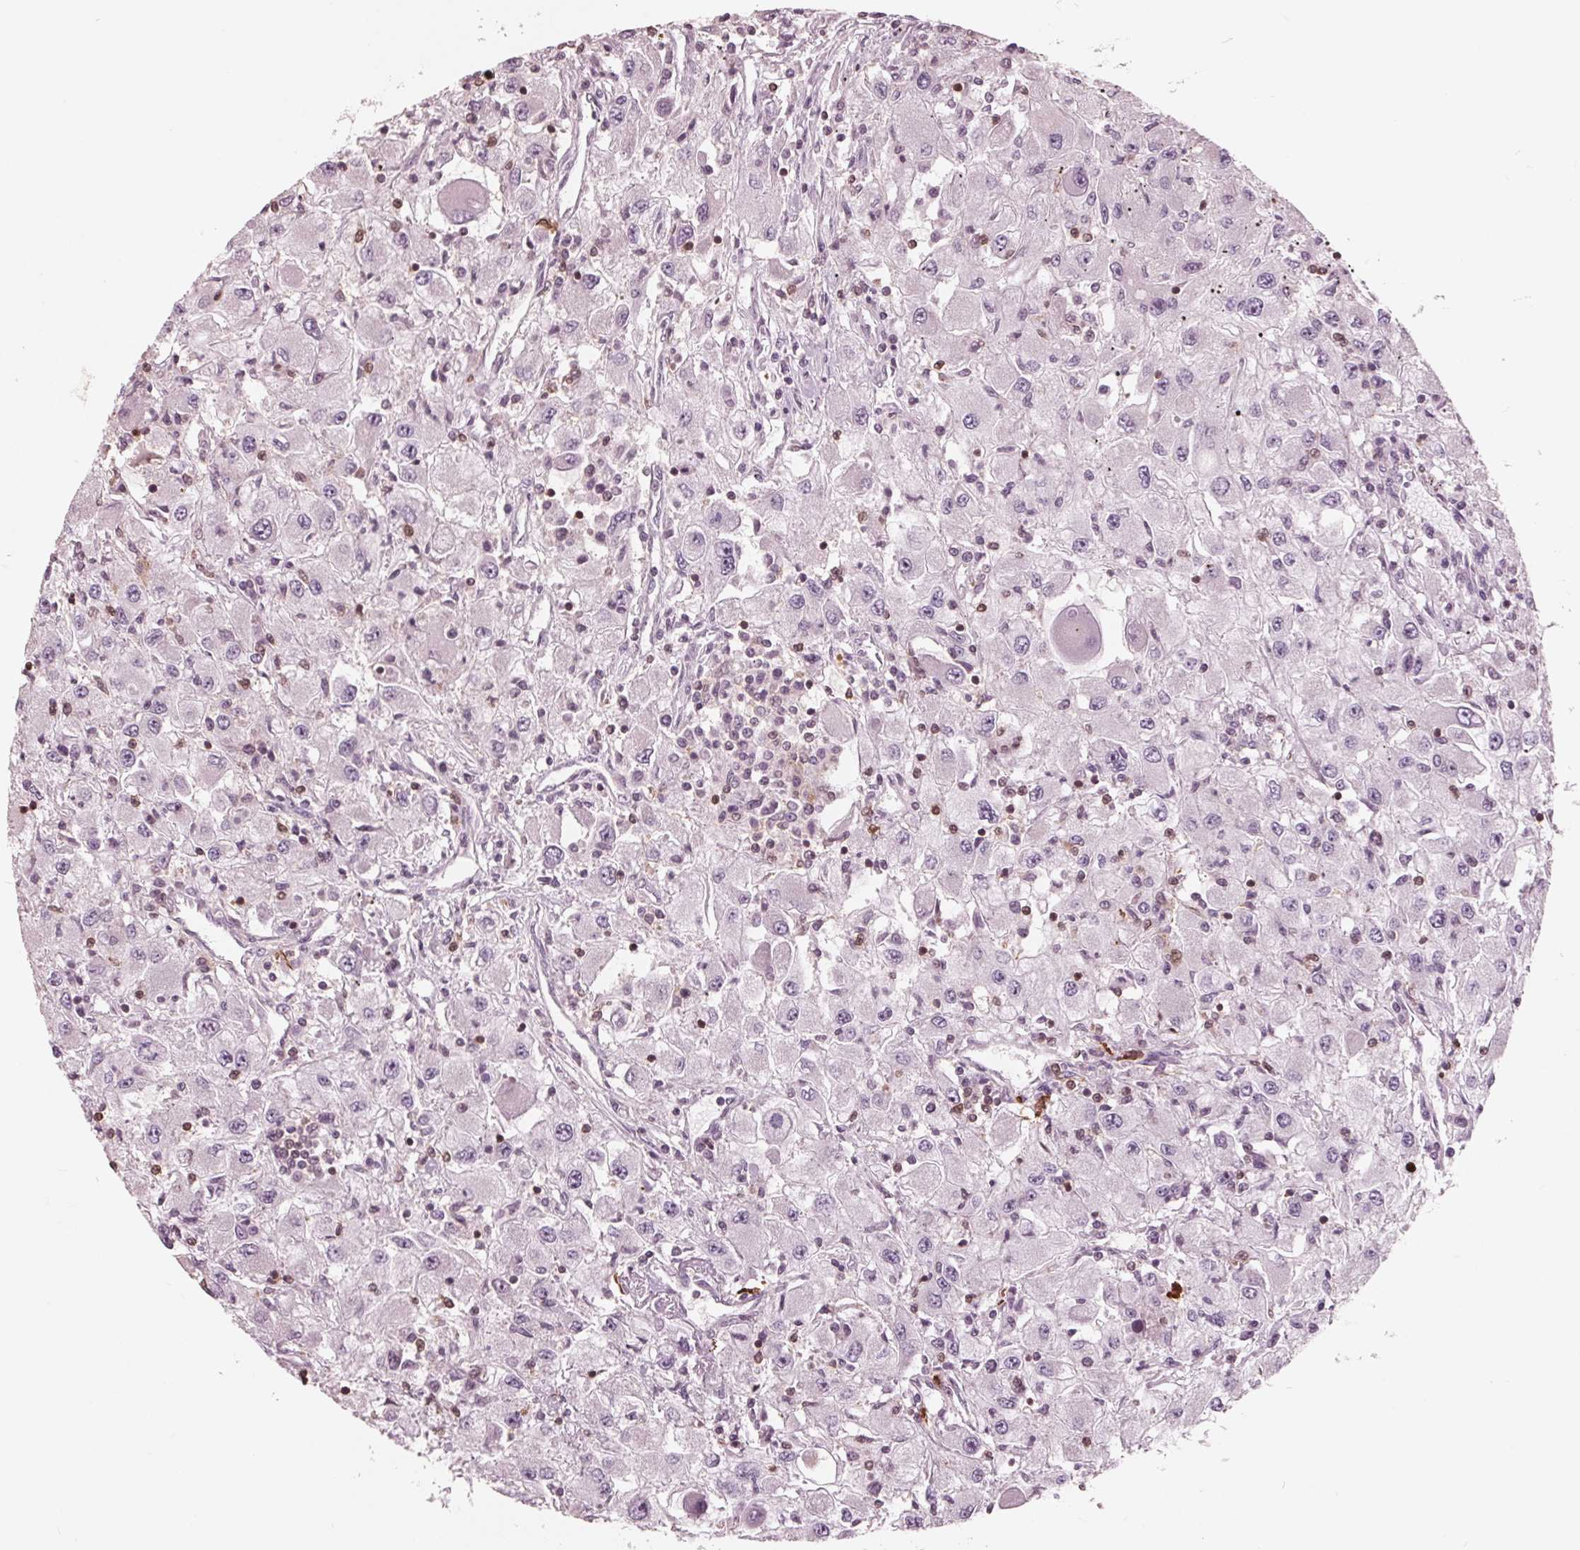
{"staining": {"intensity": "negative", "quantity": "none", "location": "none"}, "tissue": "renal cancer", "cell_type": "Tumor cells", "image_type": "cancer", "snomed": [{"axis": "morphology", "description": "Adenocarcinoma, NOS"}, {"axis": "topography", "description": "Kidney"}], "caption": "DAB immunohistochemical staining of renal cancer displays no significant staining in tumor cells. (Immunohistochemistry (ihc), brightfield microscopy, high magnification).", "gene": "ING3", "patient": {"sex": "female", "age": 67}}